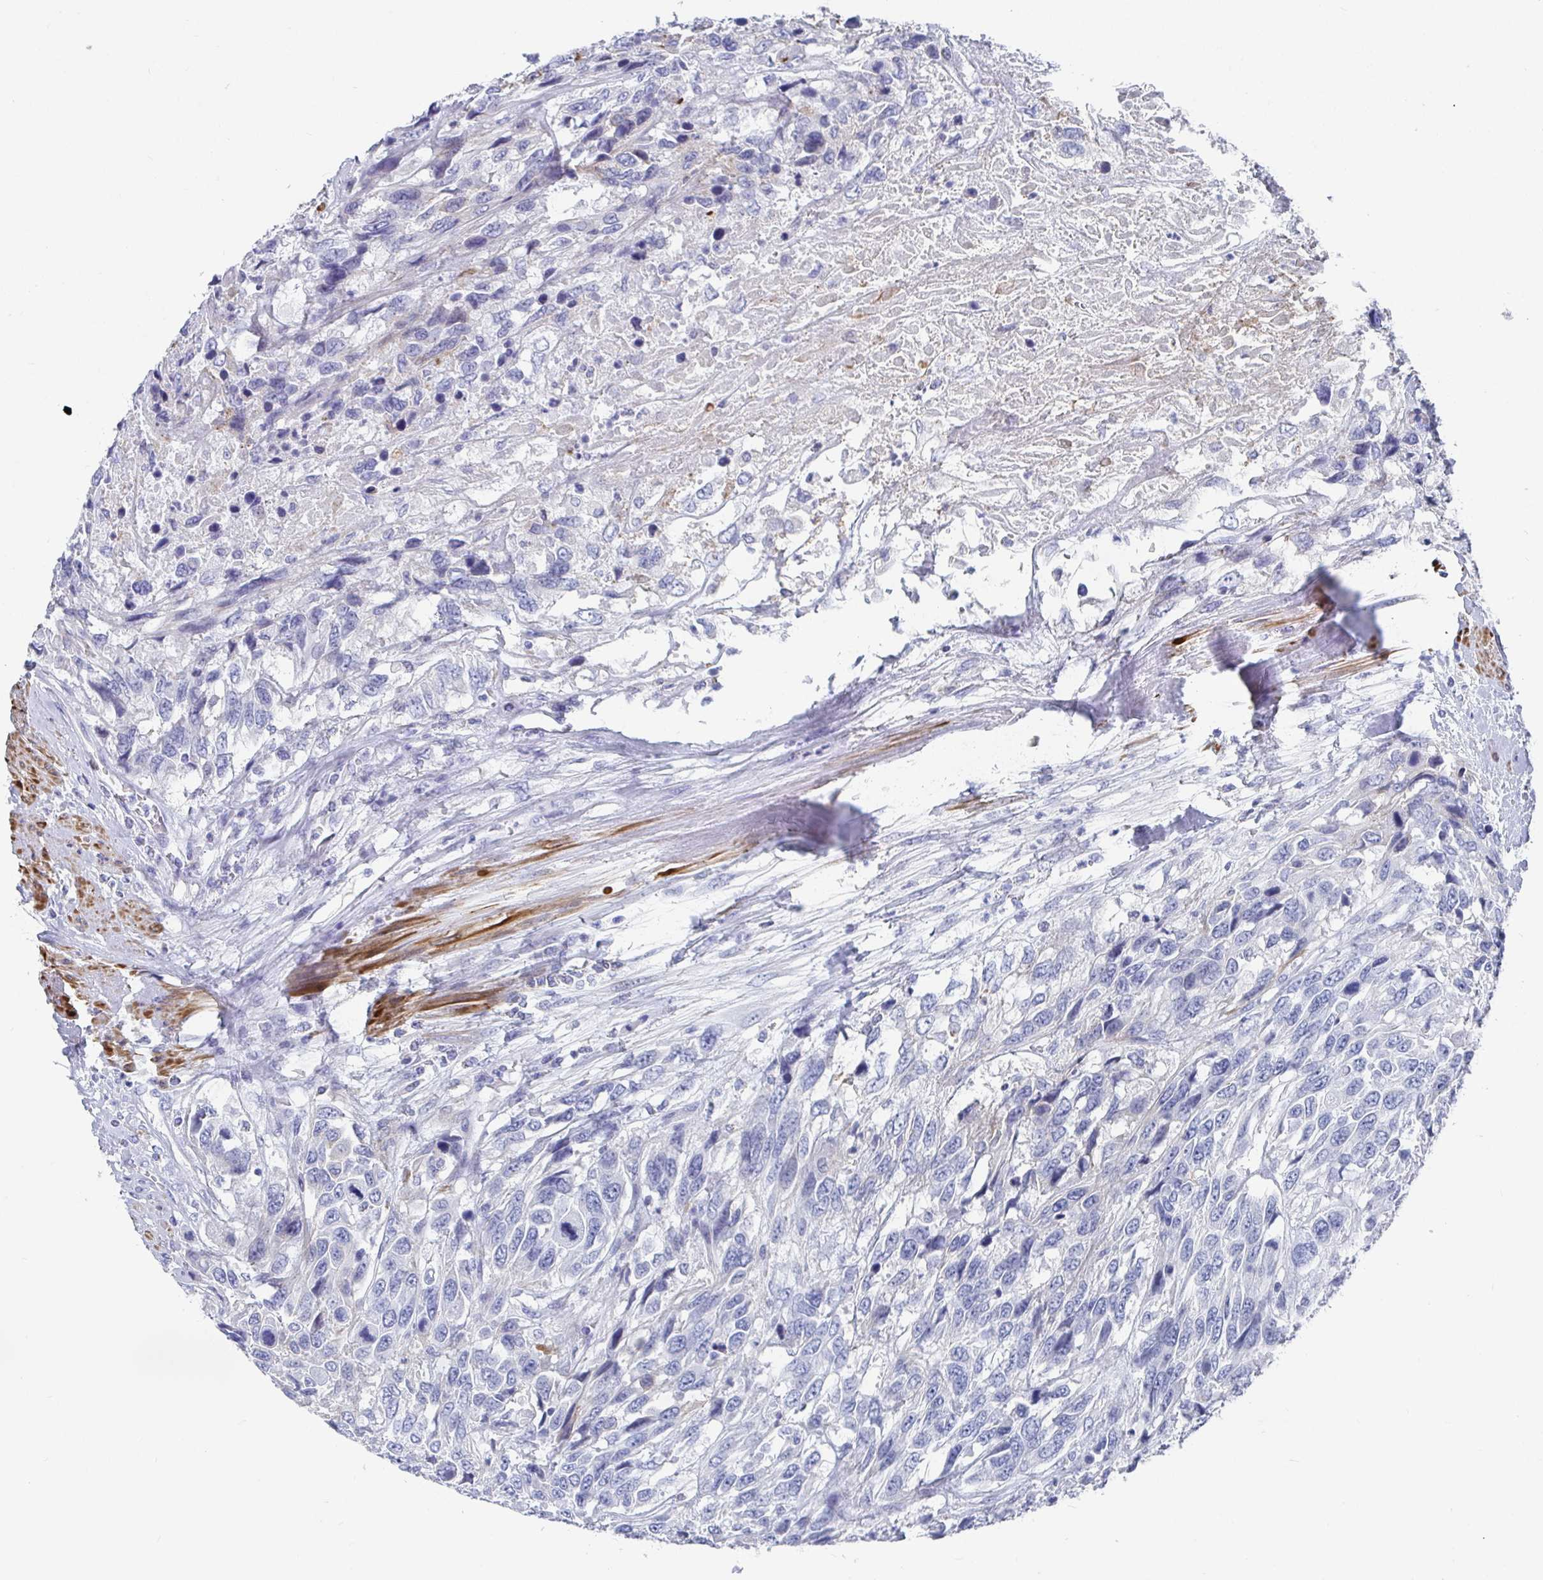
{"staining": {"intensity": "negative", "quantity": "none", "location": "none"}, "tissue": "urothelial cancer", "cell_type": "Tumor cells", "image_type": "cancer", "snomed": [{"axis": "morphology", "description": "Urothelial carcinoma, High grade"}, {"axis": "topography", "description": "Urinary bladder"}], "caption": "IHC of urothelial carcinoma (high-grade) reveals no positivity in tumor cells. (Stains: DAB (3,3'-diaminobenzidine) immunohistochemistry with hematoxylin counter stain, Microscopy: brightfield microscopy at high magnification).", "gene": "ZFP82", "patient": {"sex": "female", "age": 70}}